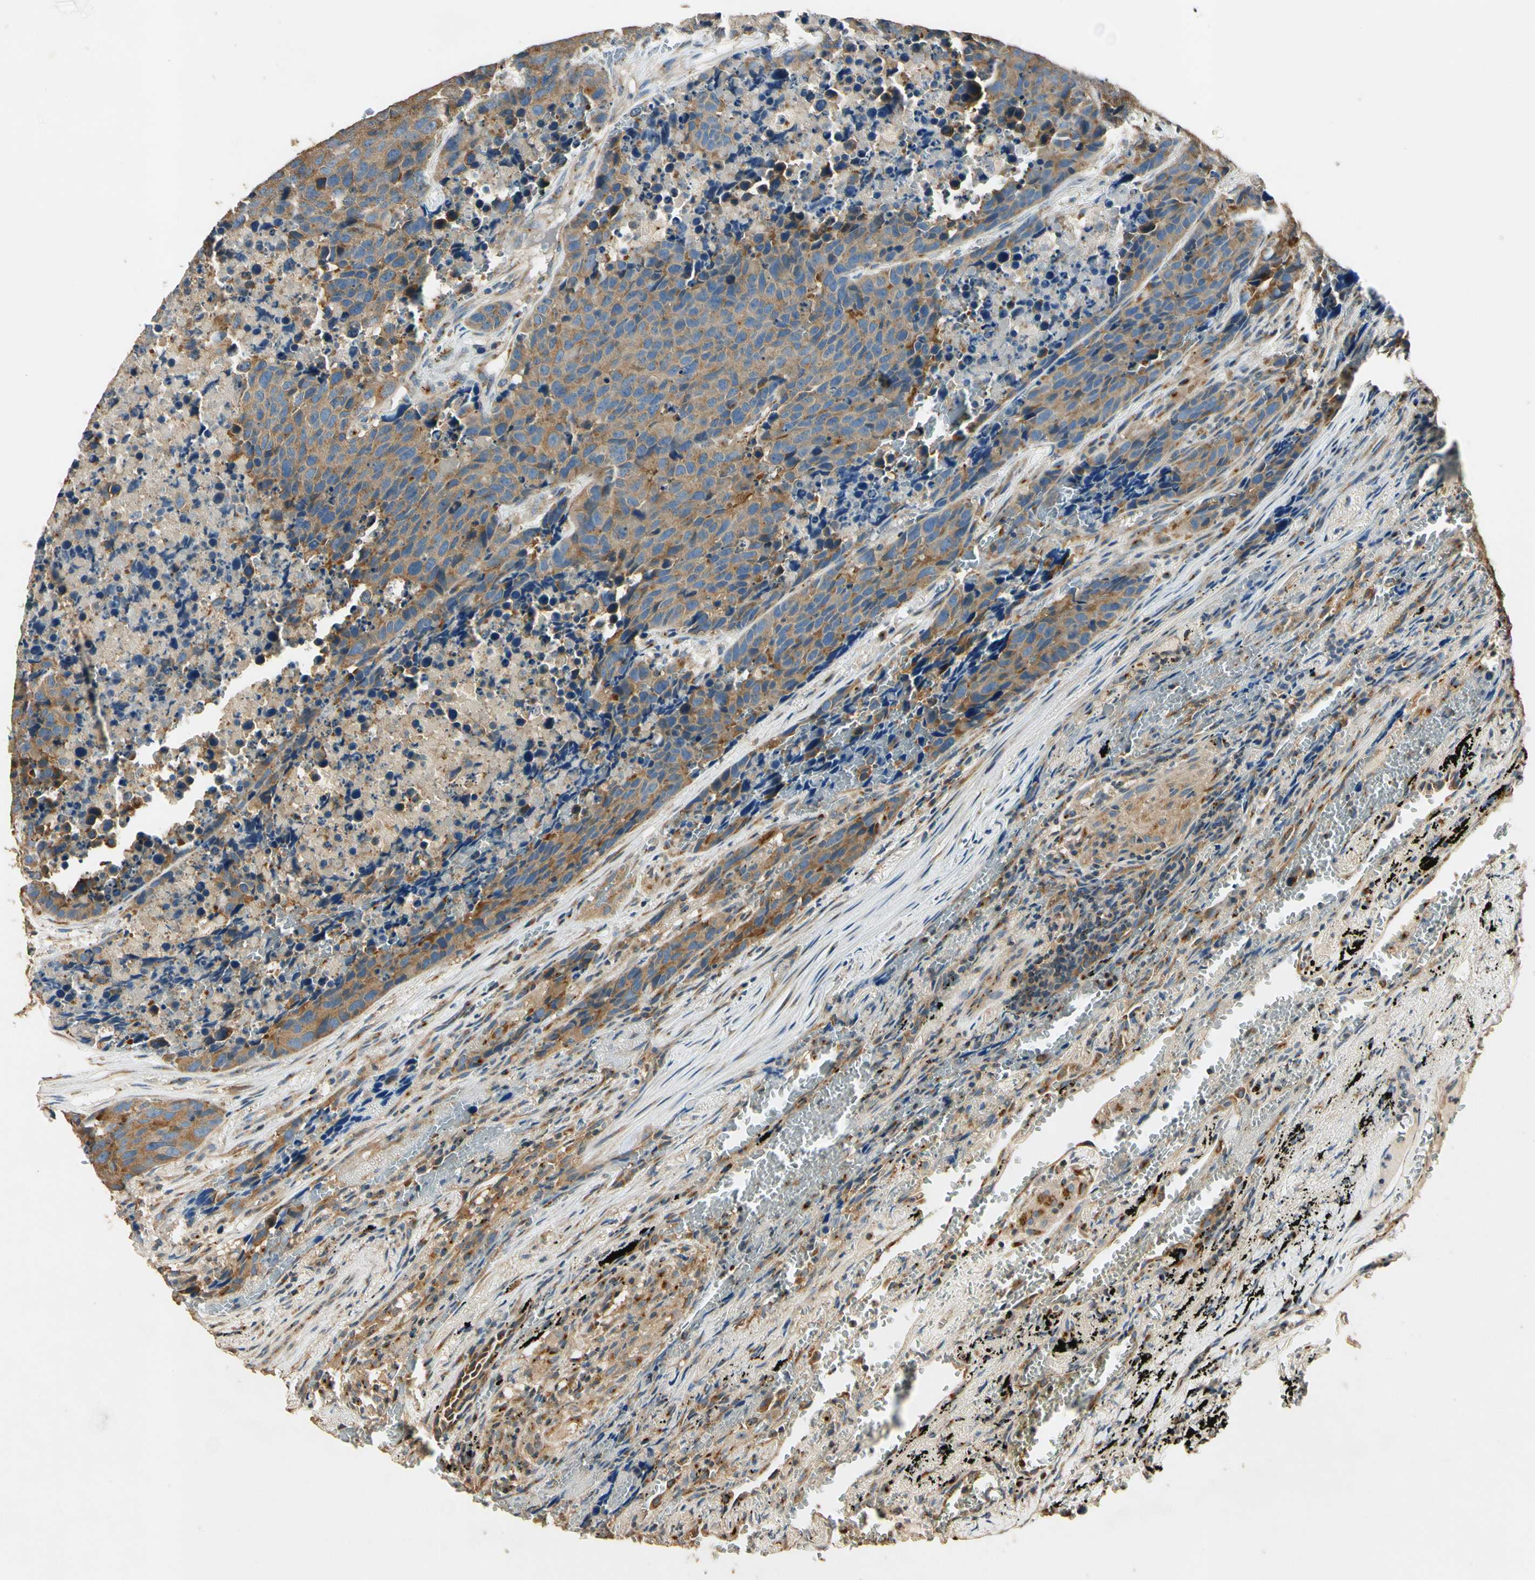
{"staining": {"intensity": "moderate", "quantity": ">75%", "location": "cytoplasmic/membranous"}, "tissue": "carcinoid", "cell_type": "Tumor cells", "image_type": "cancer", "snomed": [{"axis": "morphology", "description": "Carcinoid, malignant, NOS"}, {"axis": "topography", "description": "Lung"}], "caption": "The photomicrograph reveals immunohistochemical staining of carcinoid. There is moderate cytoplasmic/membranous positivity is appreciated in about >75% of tumor cells. The protein of interest is shown in brown color, while the nuclei are stained blue.", "gene": "AKAP9", "patient": {"sex": "male", "age": 60}}